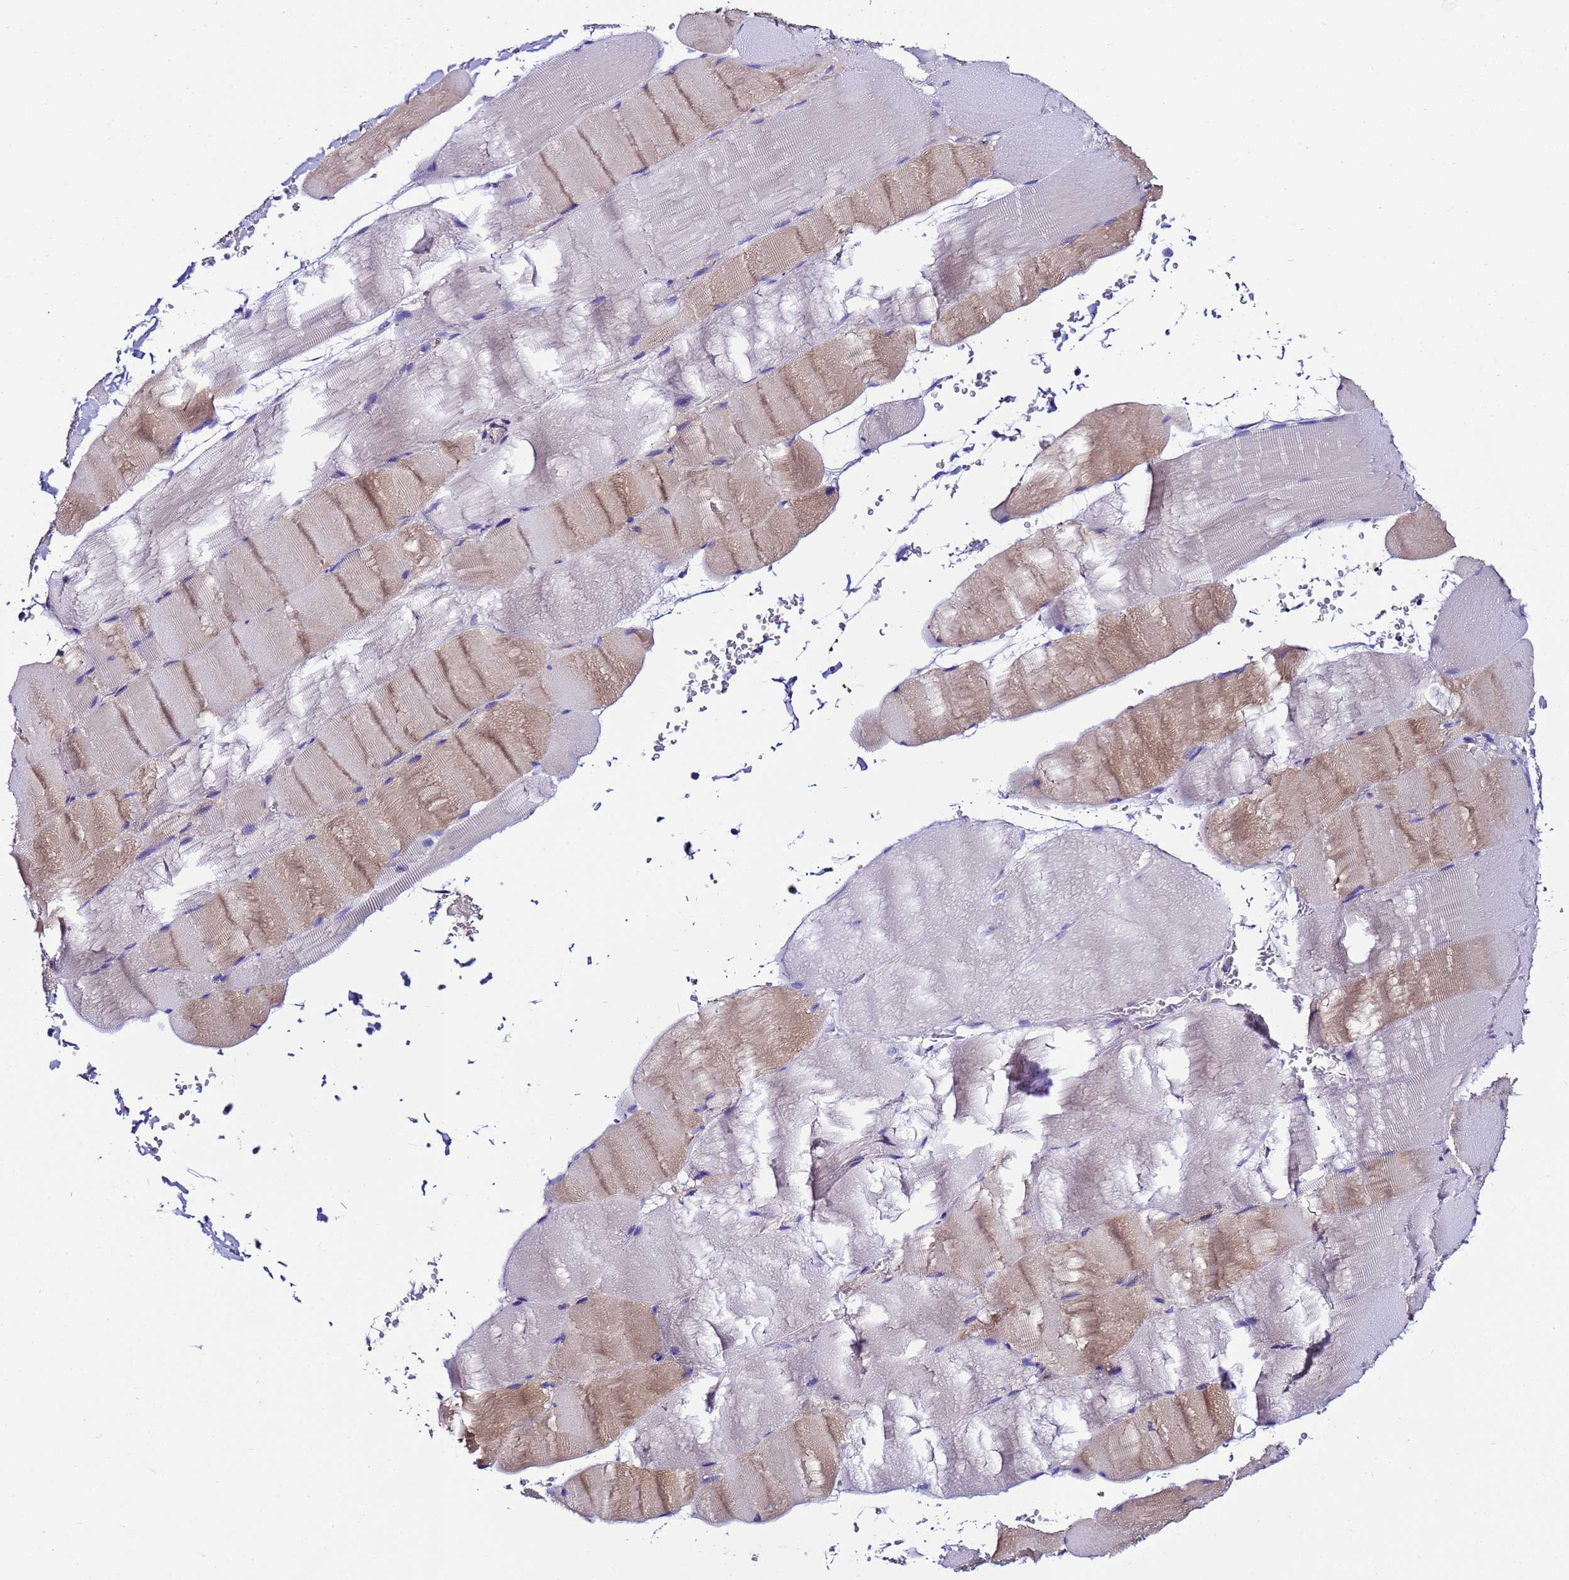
{"staining": {"intensity": "weak", "quantity": "25%-75%", "location": "cytoplasmic/membranous"}, "tissue": "skeletal muscle", "cell_type": "Myocytes", "image_type": "normal", "snomed": [{"axis": "morphology", "description": "Normal tissue, NOS"}, {"axis": "topography", "description": "Skeletal muscle"}, {"axis": "topography", "description": "Head-Neck"}], "caption": "Brown immunohistochemical staining in normal human skeletal muscle shows weak cytoplasmic/membranous expression in approximately 25%-75% of myocytes. (brown staining indicates protein expression, while blue staining denotes nuclei).", "gene": "UGT2A1", "patient": {"sex": "male", "age": 66}}